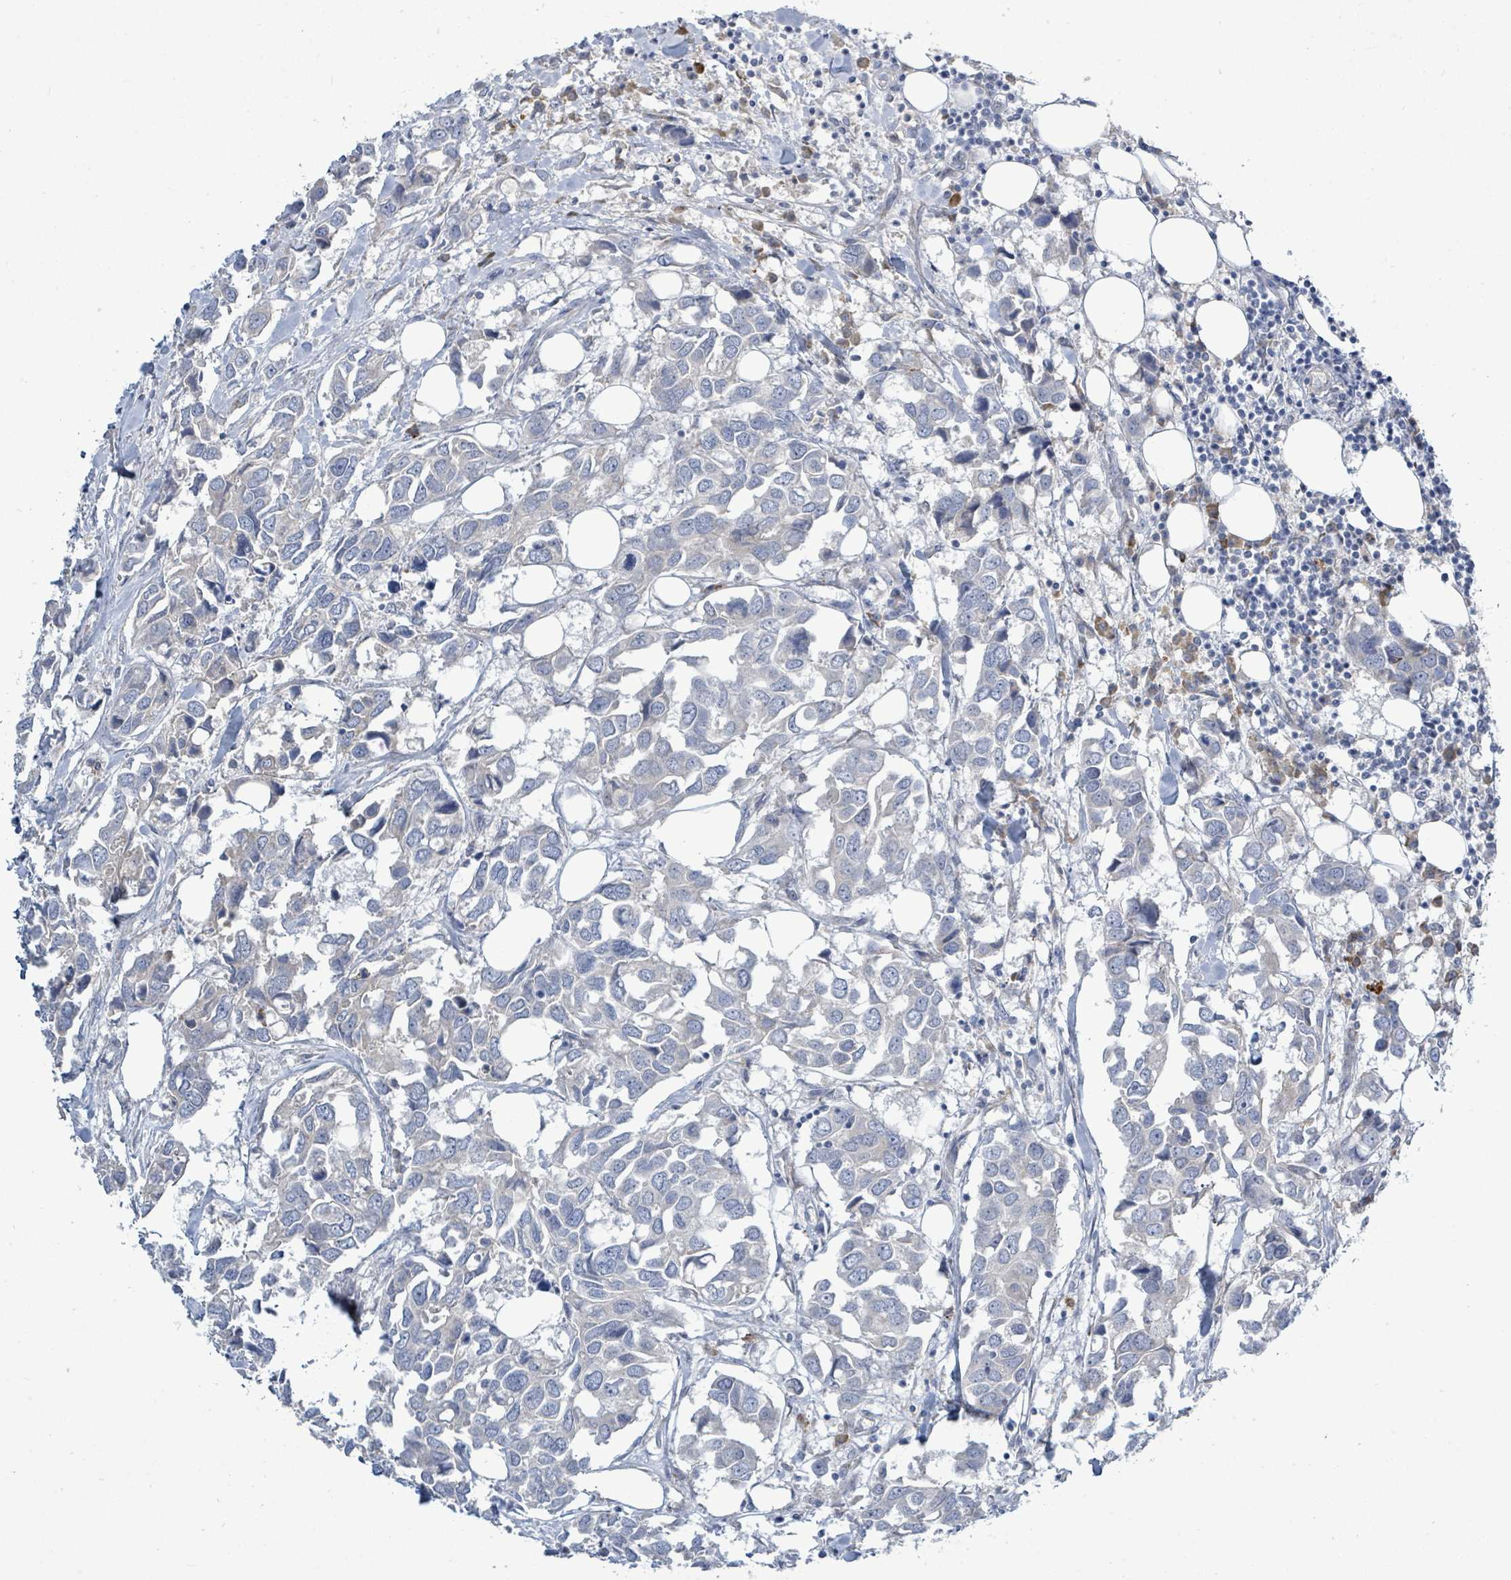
{"staining": {"intensity": "negative", "quantity": "none", "location": "none"}, "tissue": "breast cancer", "cell_type": "Tumor cells", "image_type": "cancer", "snomed": [{"axis": "morphology", "description": "Duct carcinoma"}, {"axis": "topography", "description": "Breast"}], "caption": "Immunohistochemistry (IHC) micrograph of human breast cancer (invasive ductal carcinoma) stained for a protein (brown), which demonstrates no positivity in tumor cells.", "gene": "SIRPB1", "patient": {"sex": "female", "age": 83}}